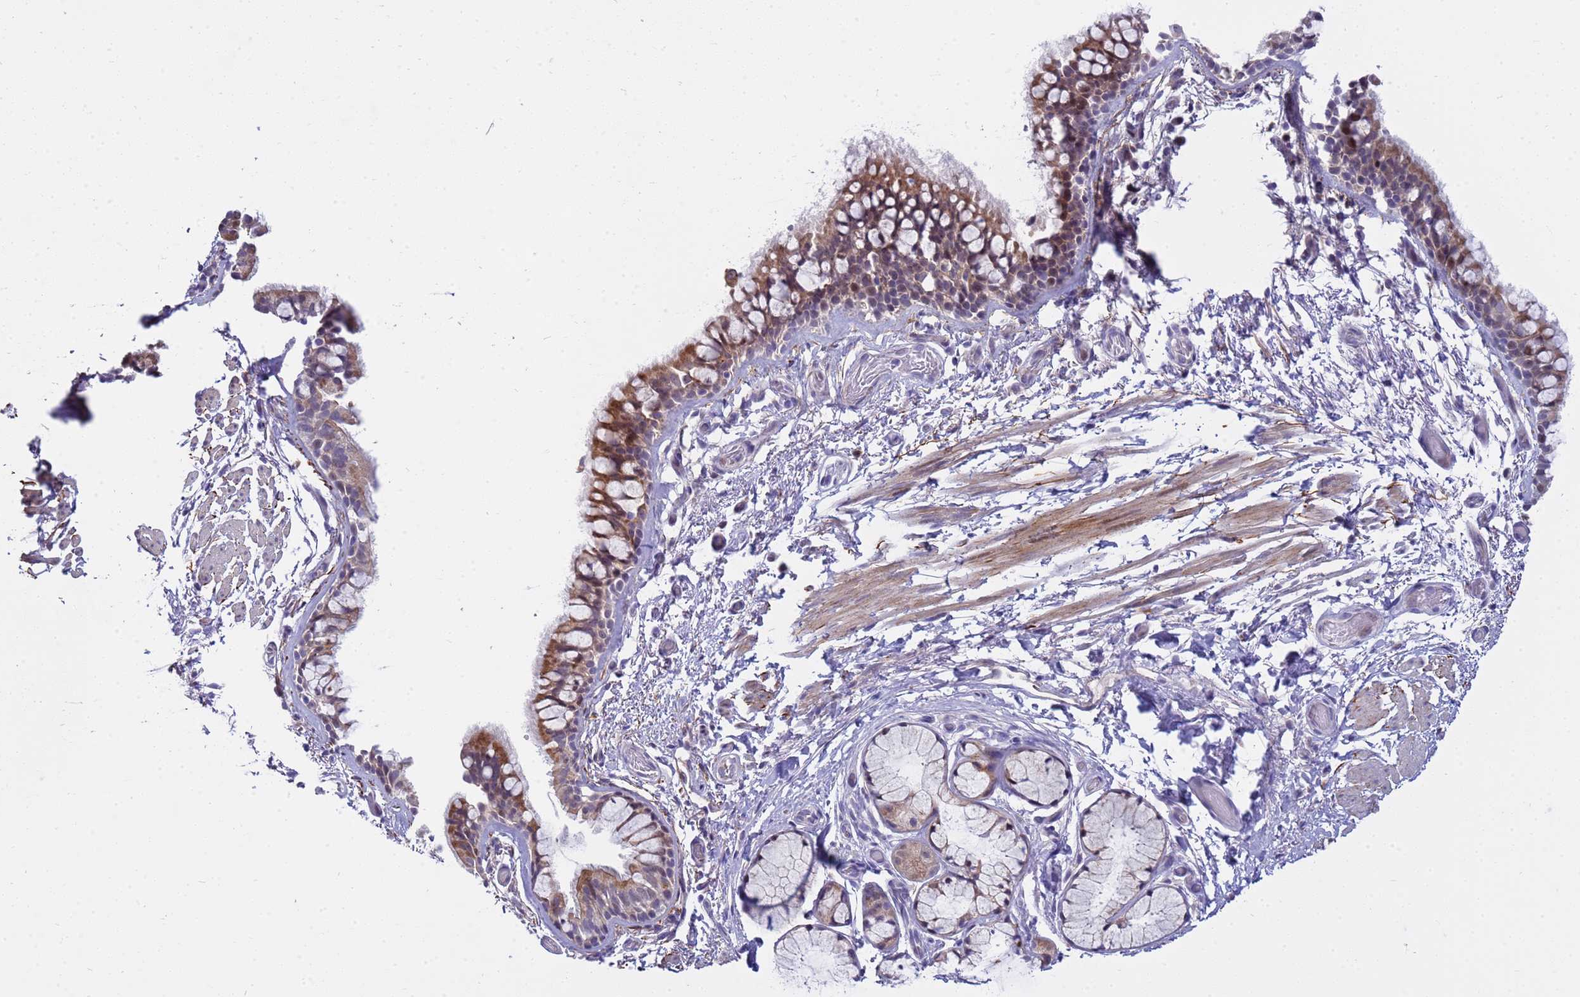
{"staining": {"intensity": "strong", "quantity": ">75%", "location": "cytoplasmic/membranous"}, "tissue": "bronchus", "cell_type": "Respiratory epithelial cells", "image_type": "normal", "snomed": [{"axis": "morphology", "description": "Normal tissue, NOS"}, {"axis": "topography", "description": "Bronchus"}], "caption": "This photomicrograph reveals benign bronchus stained with immunohistochemistry (IHC) to label a protein in brown. The cytoplasmic/membranous of respiratory epithelial cells show strong positivity for the protein. Nuclei are counter-stained blue.", "gene": "LRATD1", "patient": {"sex": "male", "age": 65}}